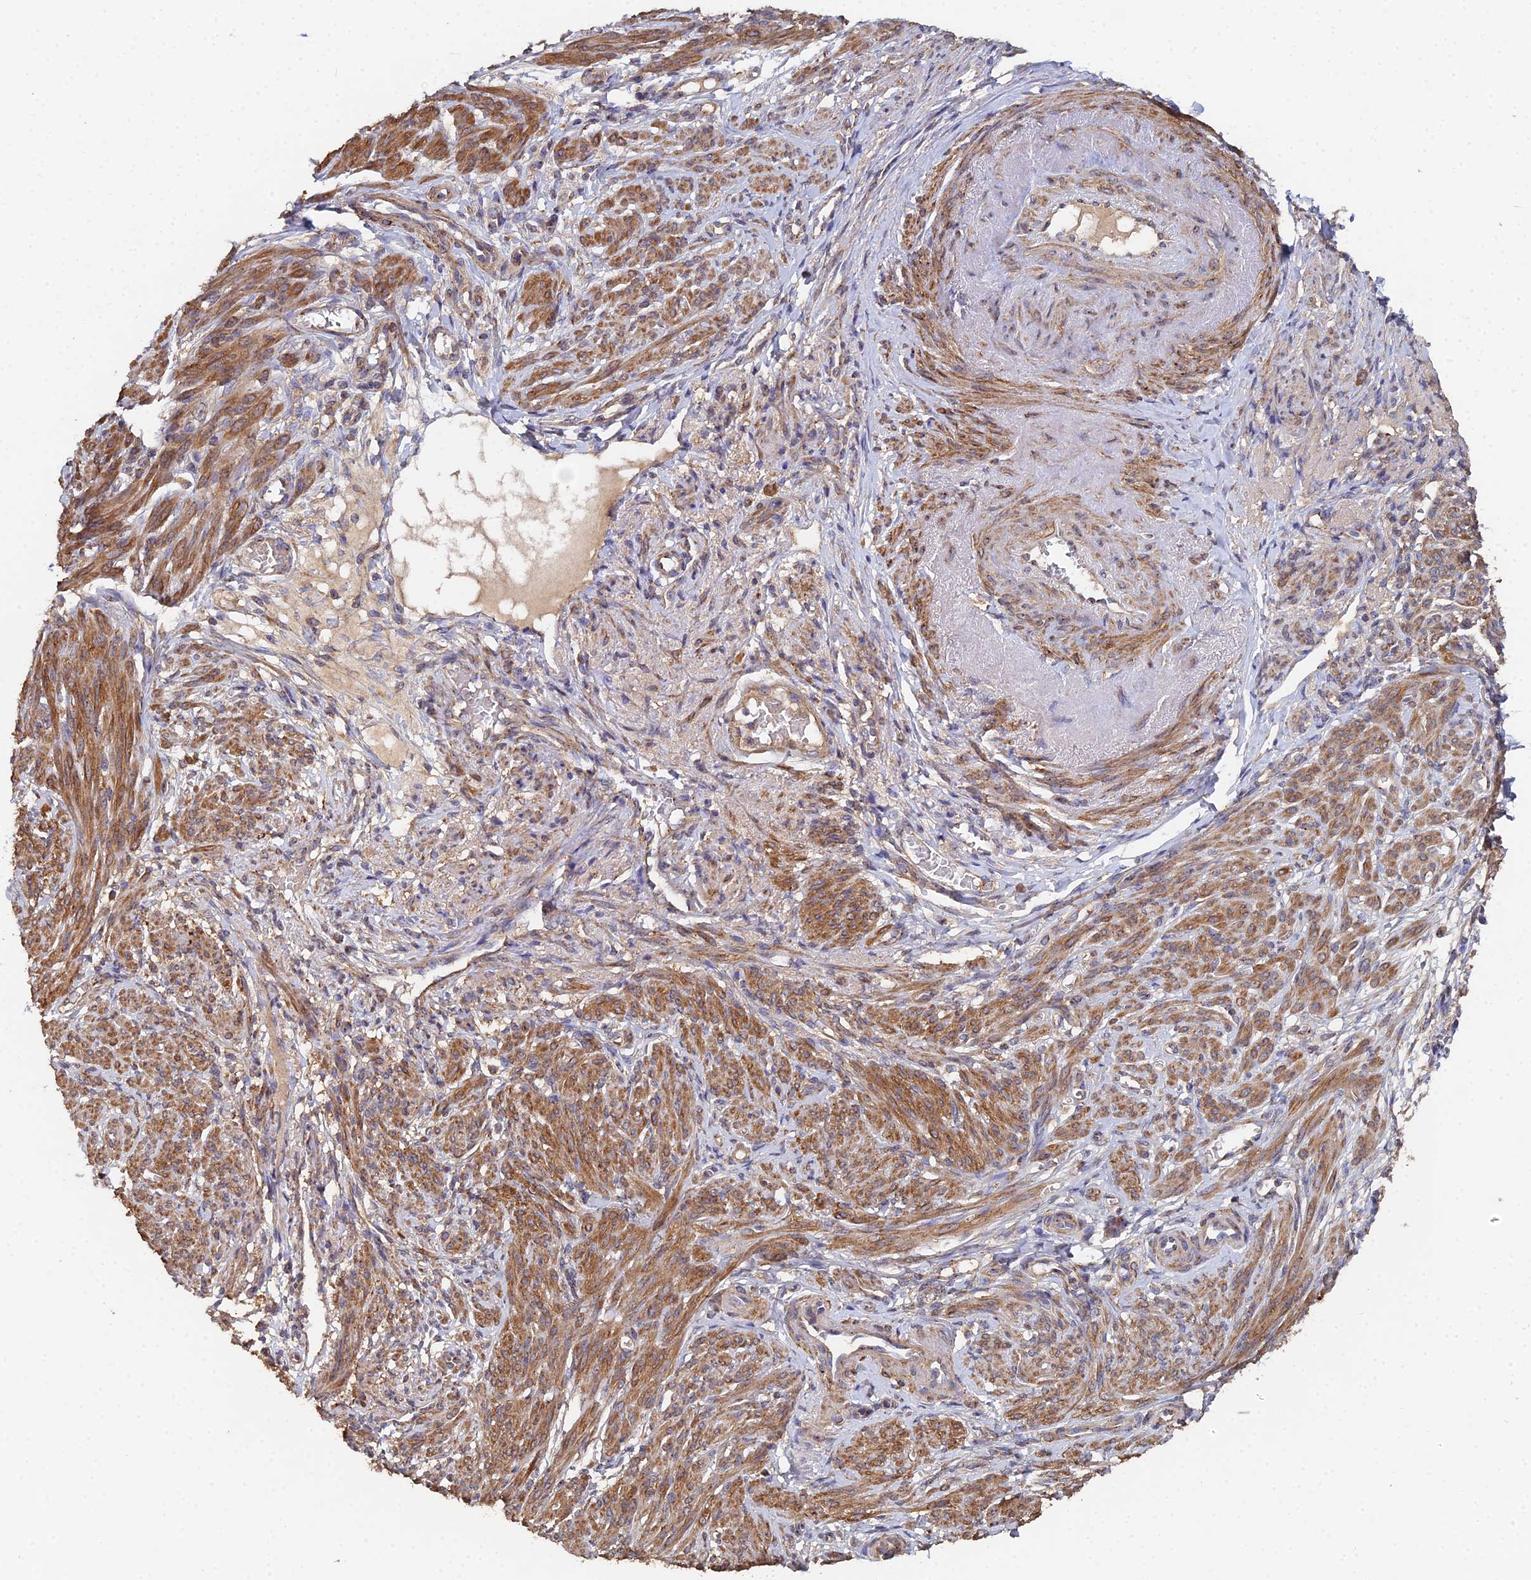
{"staining": {"intensity": "moderate", "quantity": ">75%", "location": "cytoplasmic/membranous"}, "tissue": "smooth muscle", "cell_type": "Smooth muscle cells", "image_type": "normal", "snomed": [{"axis": "morphology", "description": "Normal tissue, NOS"}, {"axis": "topography", "description": "Smooth muscle"}], "caption": "Immunohistochemical staining of unremarkable smooth muscle displays moderate cytoplasmic/membranous protein positivity in about >75% of smooth muscle cells.", "gene": "SPANXN4", "patient": {"sex": "female", "age": 39}}